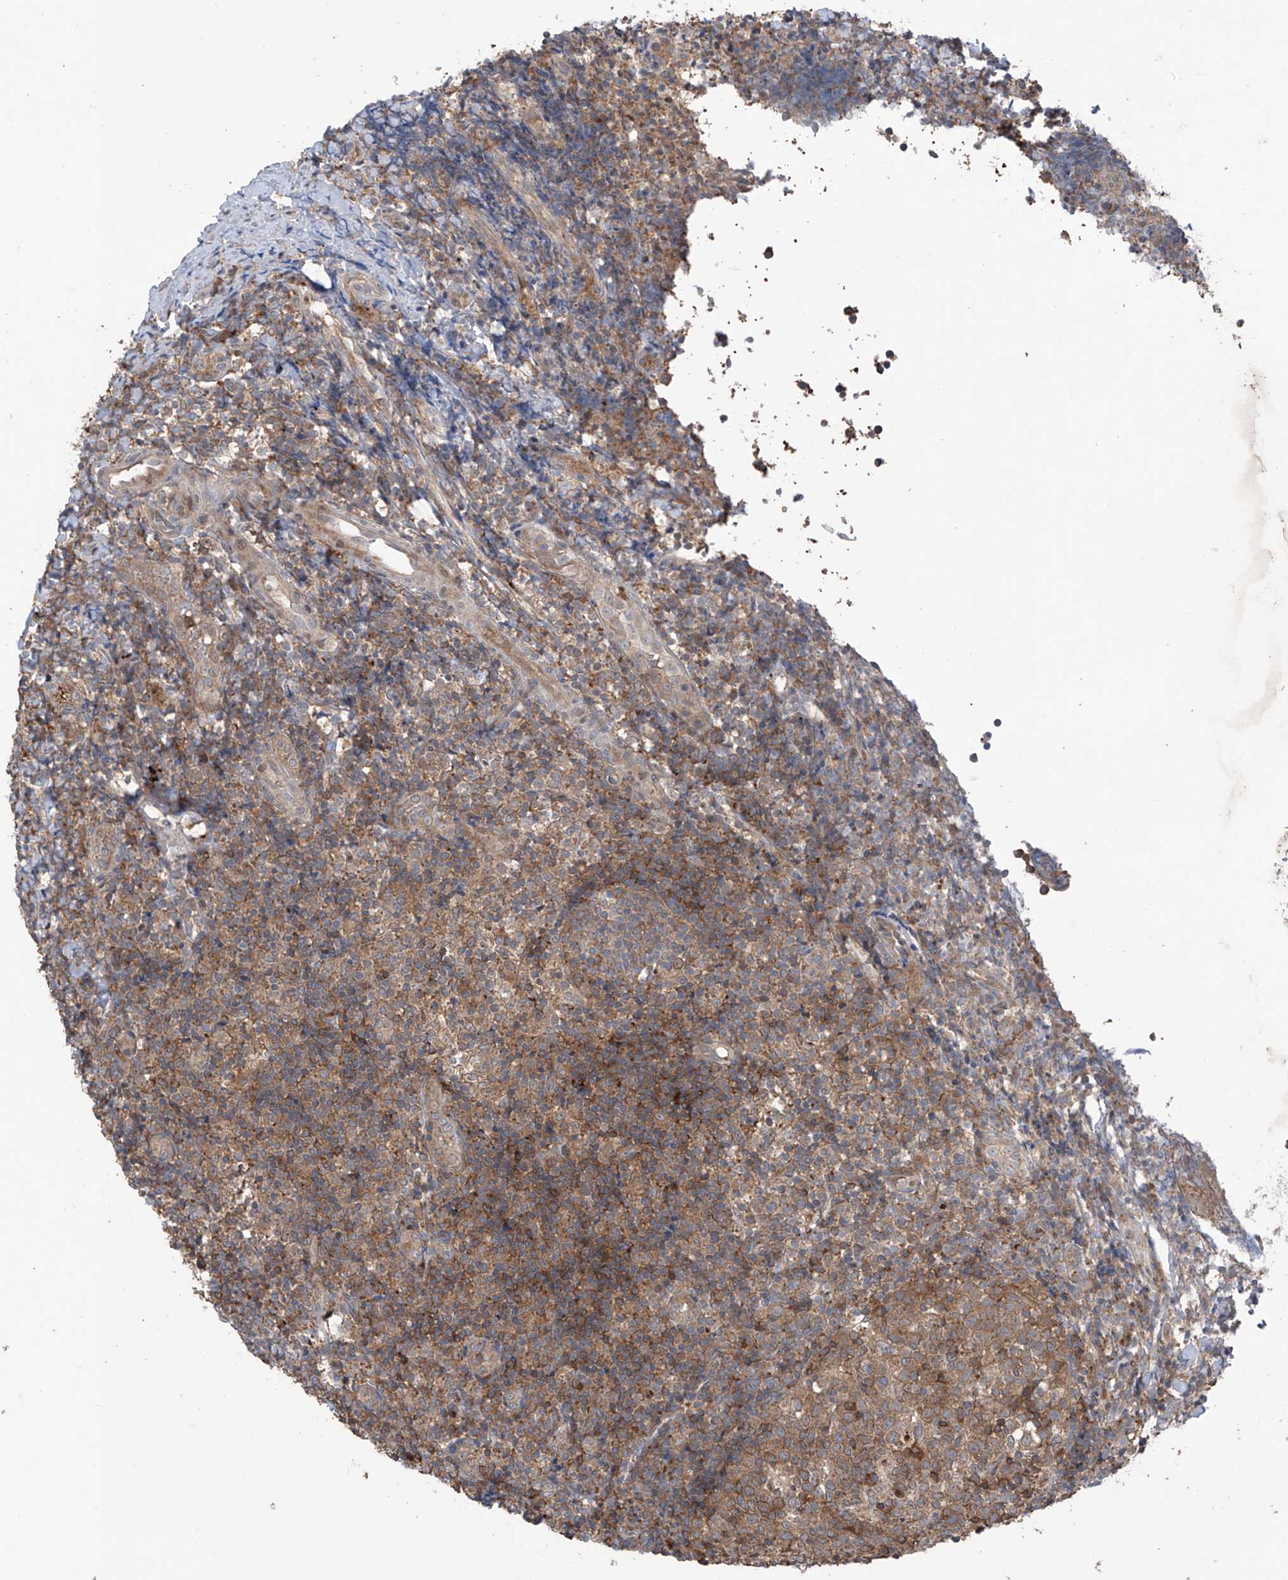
{"staining": {"intensity": "moderate", "quantity": ">75%", "location": "cytoplasmic/membranous"}, "tissue": "tonsil", "cell_type": "Germinal center cells", "image_type": "normal", "snomed": [{"axis": "morphology", "description": "Normal tissue, NOS"}, {"axis": "topography", "description": "Tonsil"}], "caption": "Human tonsil stained for a protein (brown) shows moderate cytoplasmic/membranous positive staining in about >75% of germinal center cells.", "gene": "SAMD3", "patient": {"sex": "female", "age": 19}}